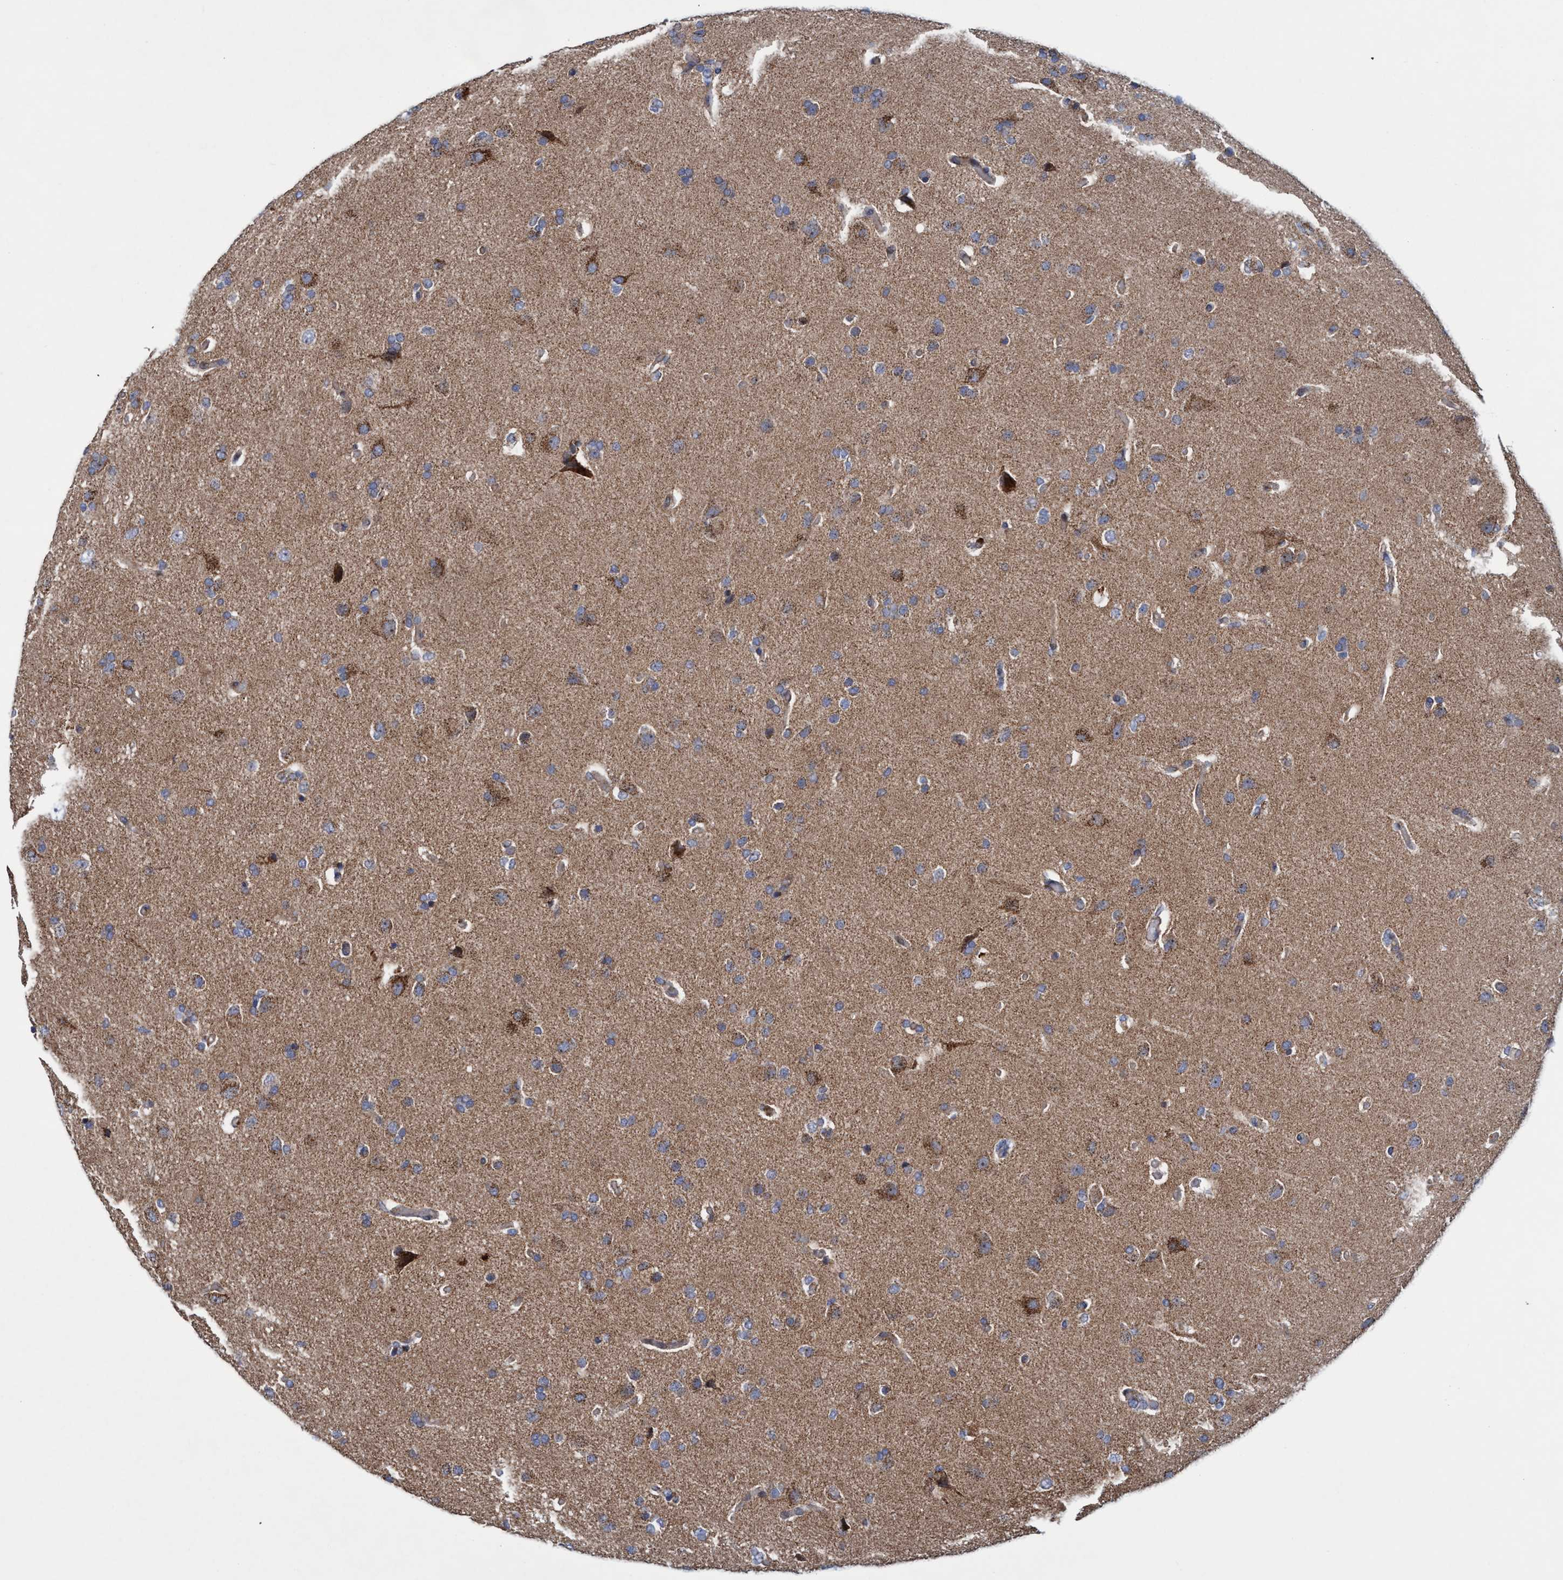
{"staining": {"intensity": "weak", "quantity": ">75%", "location": "cytoplasmic/membranous"}, "tissue": "glioma", "cell_type": "Tumor cells", "image_type": "cancer", "snomed": [{"axis": "morphology", "description": "Glioma, malignant, High grade"}, {"axis": "topography", "description": "Brain"}], "caption": "Protein analysis of malignant high-grade glioma tissue shows weak cytoplasmic/membranous positivity in about >75% of tumor cells.", "gene": "POLR1F", "patient": {"sex": "male", "age": 72}}